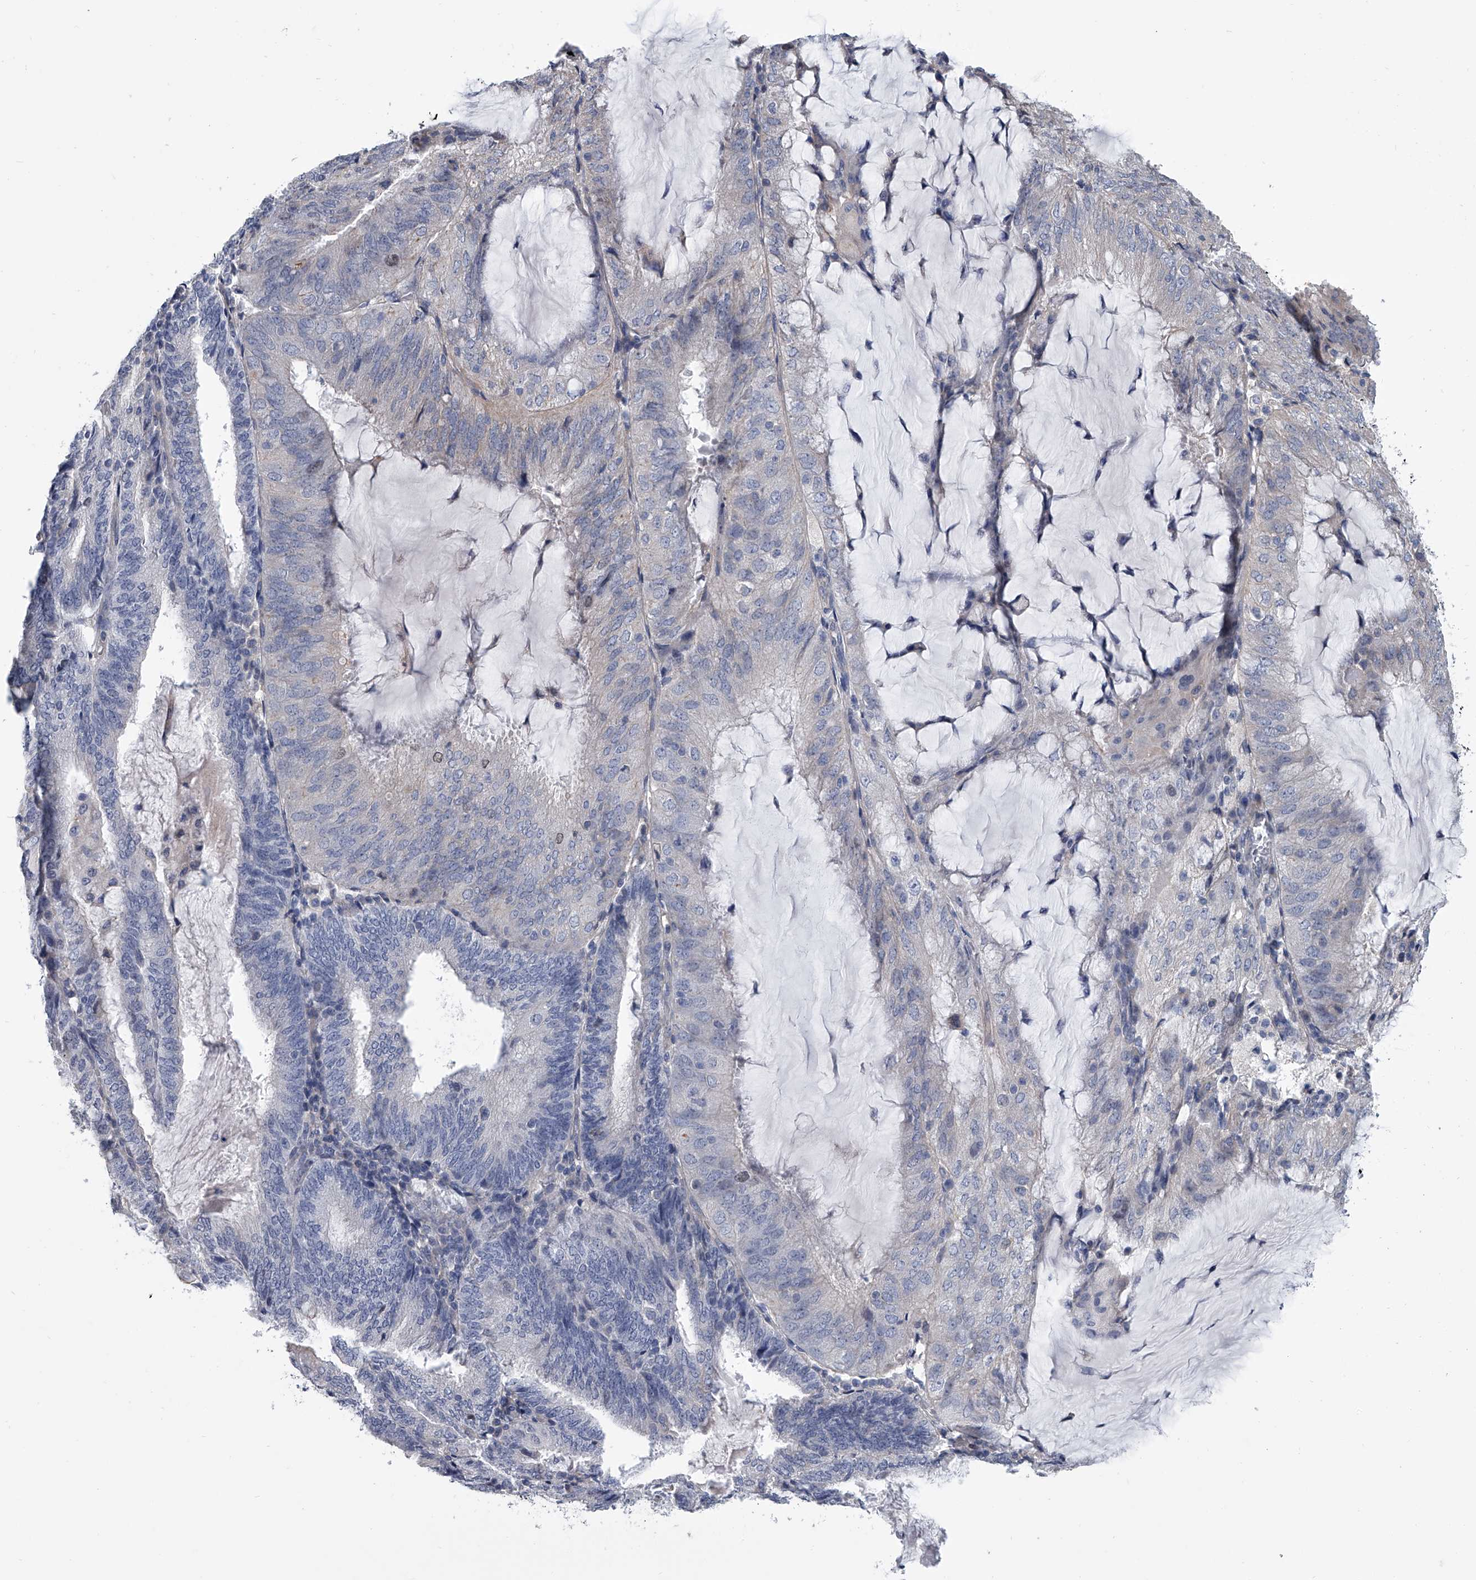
{"staining": {"intensity": "negative", "quantity": "none", "location": "none"}, "tissue": "endometrial cancer", "cell_type": "Tumor cells", "image_type": "cancer", "snomed": [{"axis": "morphology", "description": "Adenocarcinoma, NOS"}, {"axis": "topography", "description": "Endometrium"}], "caption": "This is an immunohistochemistry (IHC) photomicrograph of endometrial cancer (adenocarcinoma). There is no expression in tumor cells.", "gene": "ABCG1", "patient": {"sex": "female", "age": 81}}